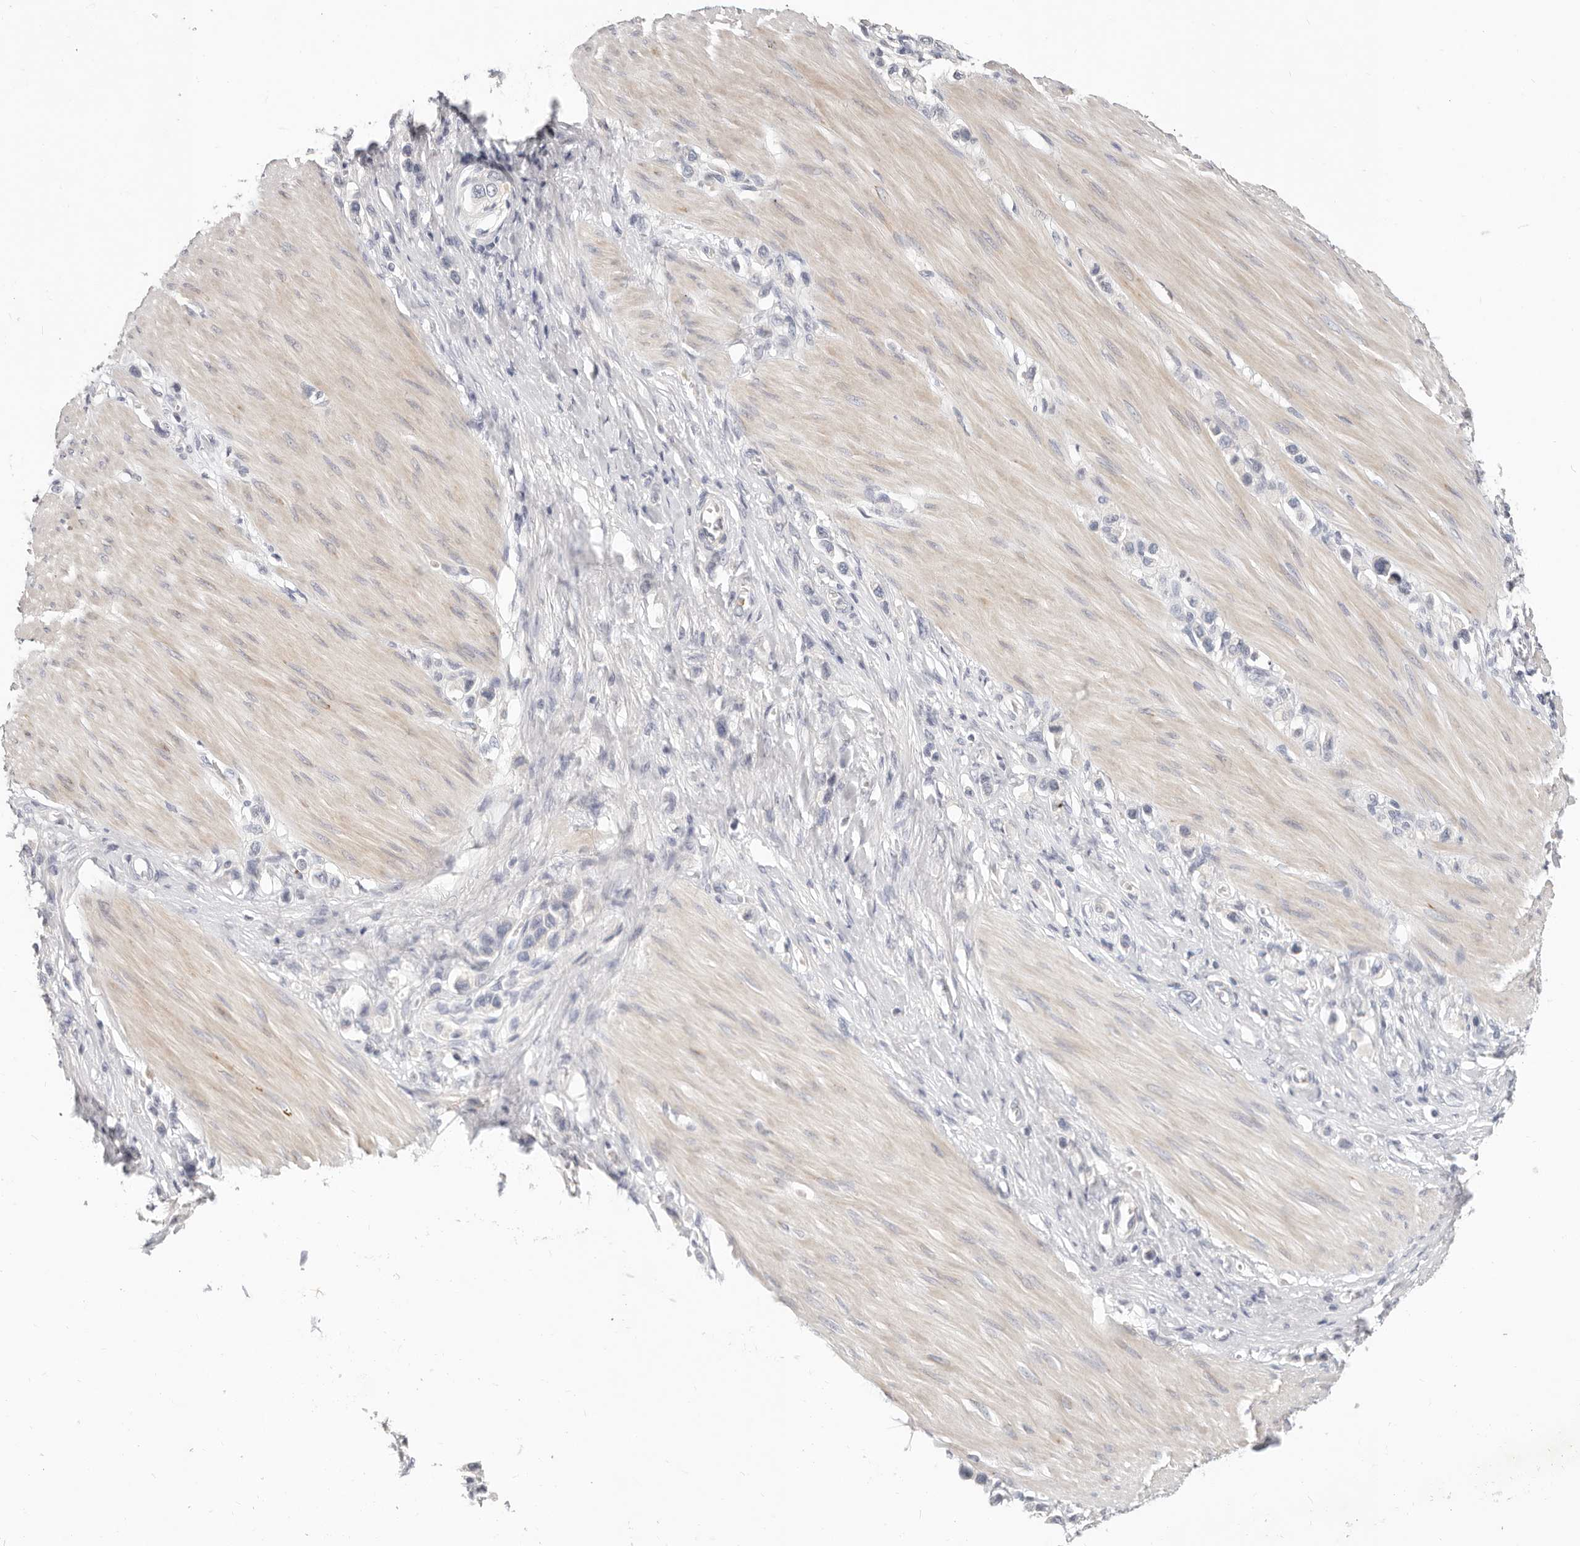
{"staining": {"intensity": "negative", "quantity": "none", "location": "none"}, "tissue": "stomach cancer", "cell_type": "Tumor cells", "image_type": "cancer", "snomed": [{"axis": "morphology", "description": "Adenocarcinoma, NOS"}, {"axis": "topography", "description": "Stomach"}], "caption": "High magnification brightfield microscopy of stomach cancer stained with DAB (brown) and counterstained with hematoxylin (blue): tumor cells show no significant expression. (Stains: DAB (3,3'-diaminobenzidine) immunohistochemistry (IHC) with hematoxylin counter stain, Microscopy: brightfield microscopy at high magnification).", "gene": "TMEM63B", "patient": {"sex": "female", "age": 65}}